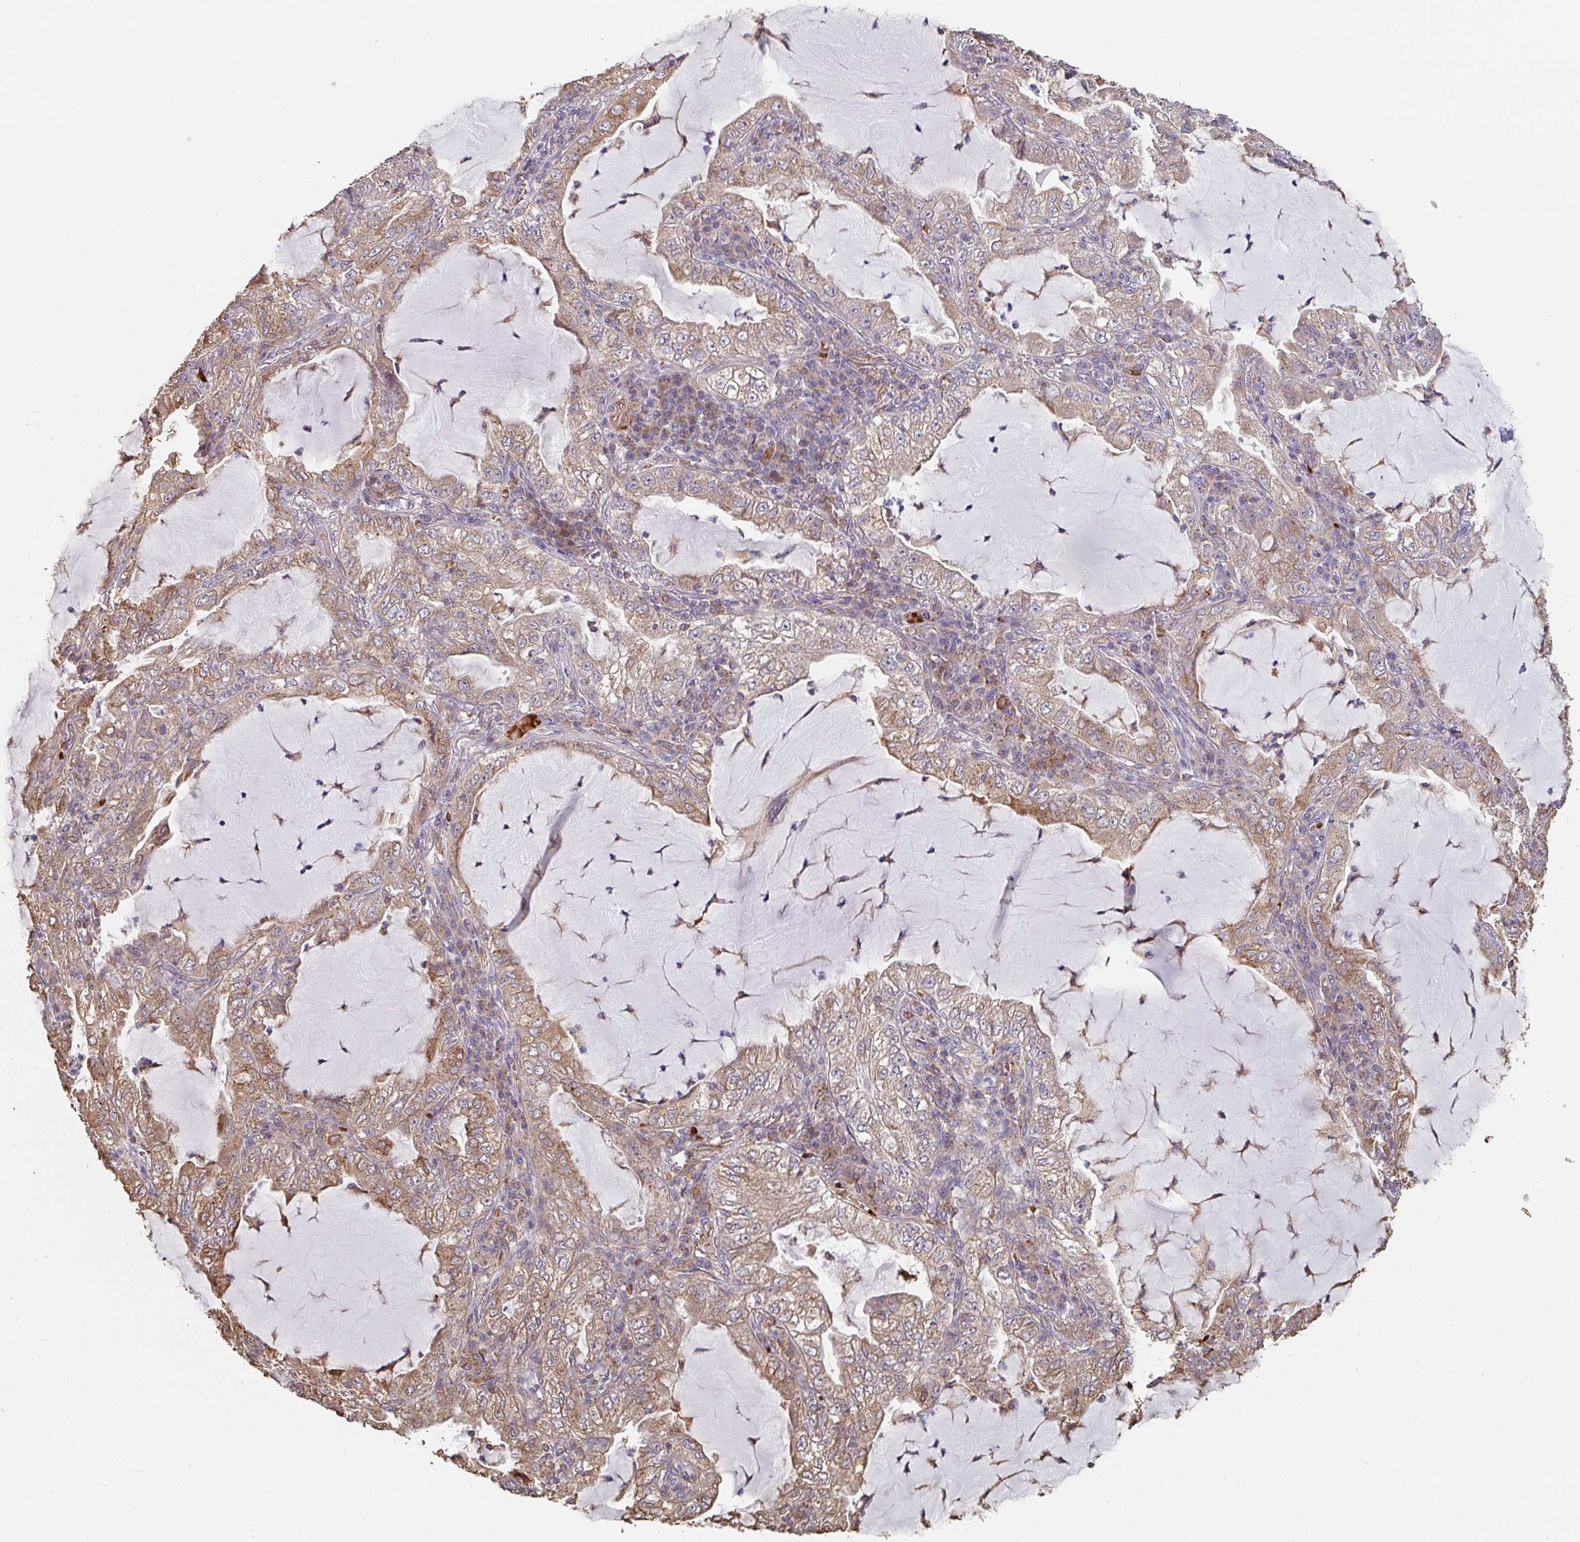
{"staining": {"intensity": "moderate", "quantity": ">75%", "location": "cytoplasmic/membranous"}, "tissue": "lung cancer", "cell_type": "Tumor cells", "image_type": "cancer", "snomed": [{"axis": "morphology", "description": "Adenocarcinoma, NOS"}, {"axis": "topography", "description": "Lung"}], "caption": "Approximately >75% of tumor cells in human lung cancer reveal moderate cytoplasmic/membranous protein positivity as visualized by brown immunohistochemical staining.", "gene": "POLG", "patient": {"sex": "female", "age": 73}}